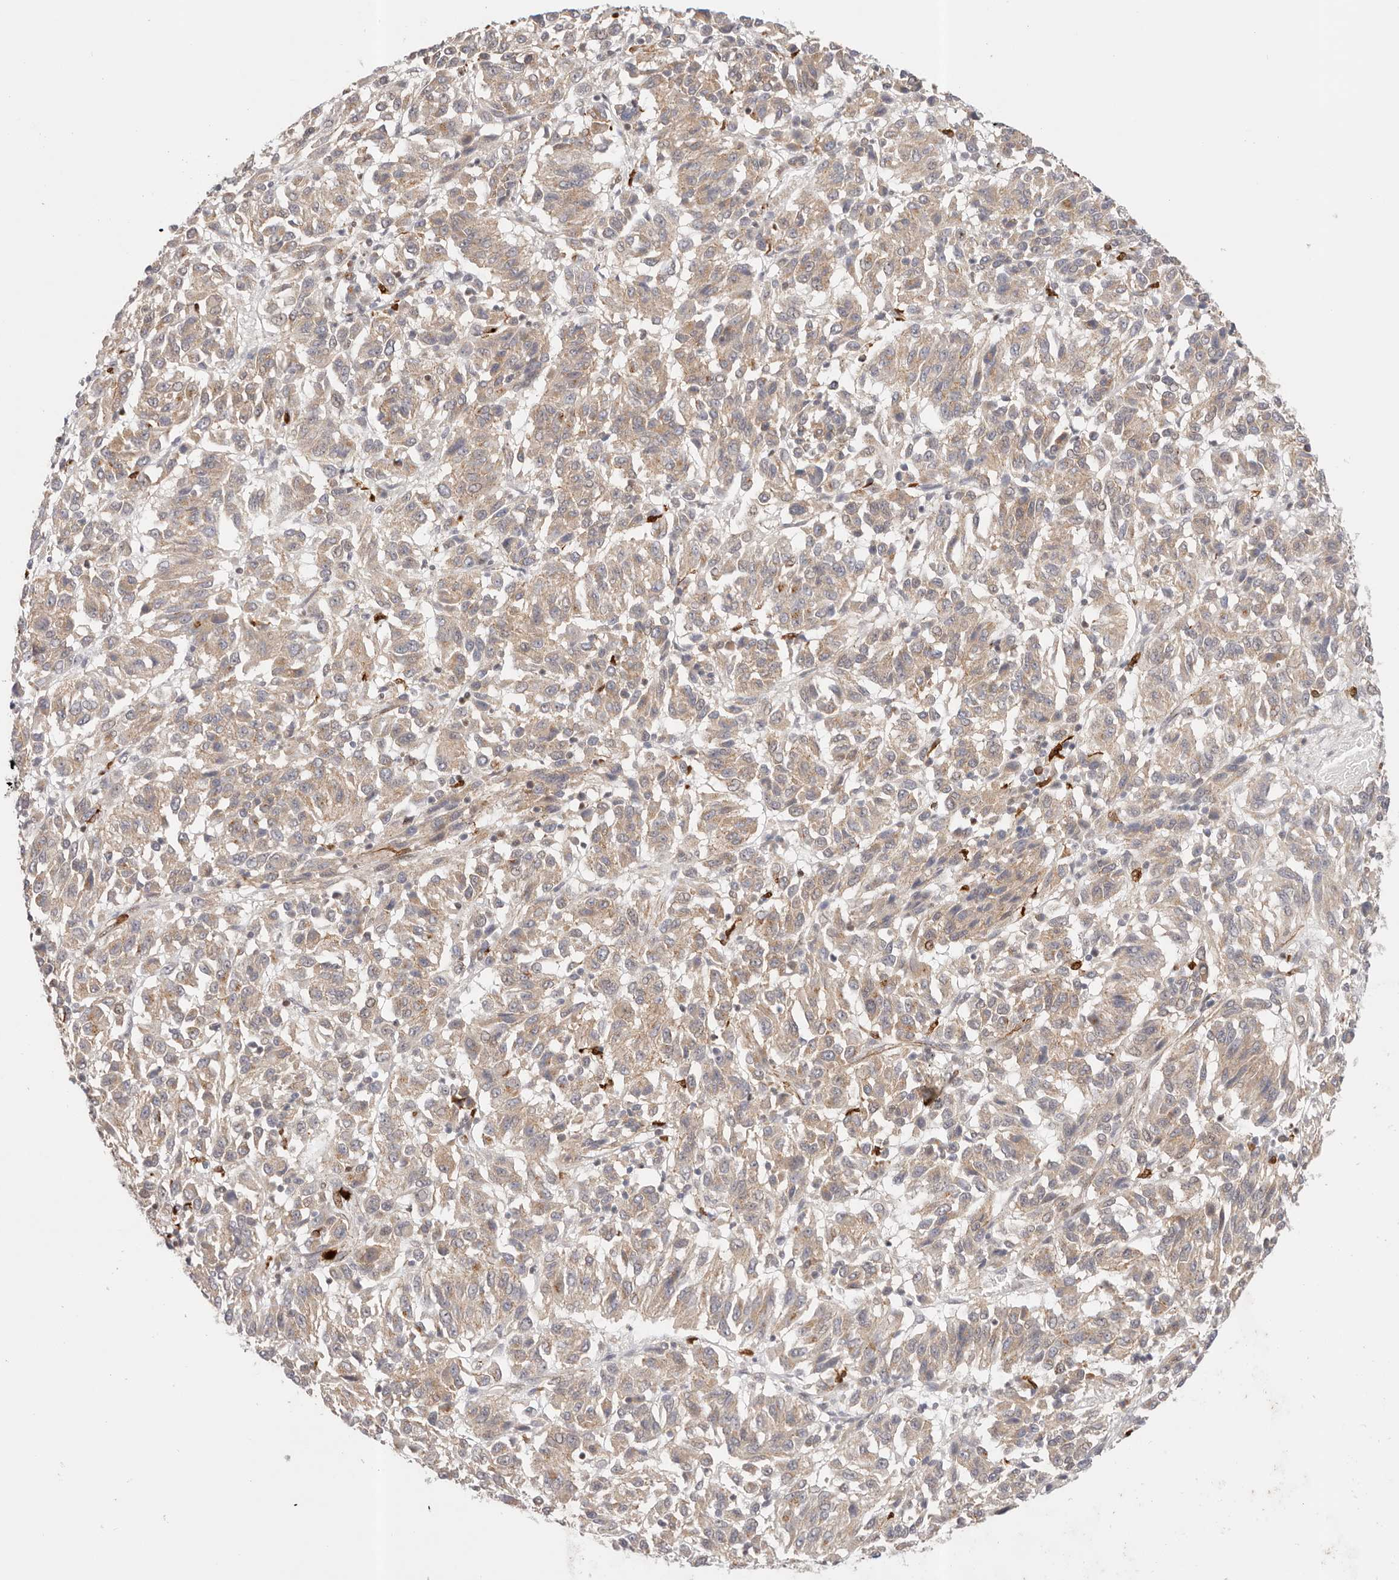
{"staining": {"intensity": "weak", "quantity": ">75%", "location": "cytoplasmic/membranous"}, "tissue": "melanoma", "cell_type": "Tumor cells", "image_type": "cancer", "snomed": [{"axis": "morphology", "description": "Malignant melanoma, NOS"}, {"axis": "topography", "description": "Skin"}], "caption": "DAB (3,3'-diaminobenzidine) immunohistochemical staining of malignant melanoma reveals weak cytoplasmic/membranous protein staining in about >75% of tumor cells.", "gene": "AFDN", "patient": {"sex": "female", "age": 82}}